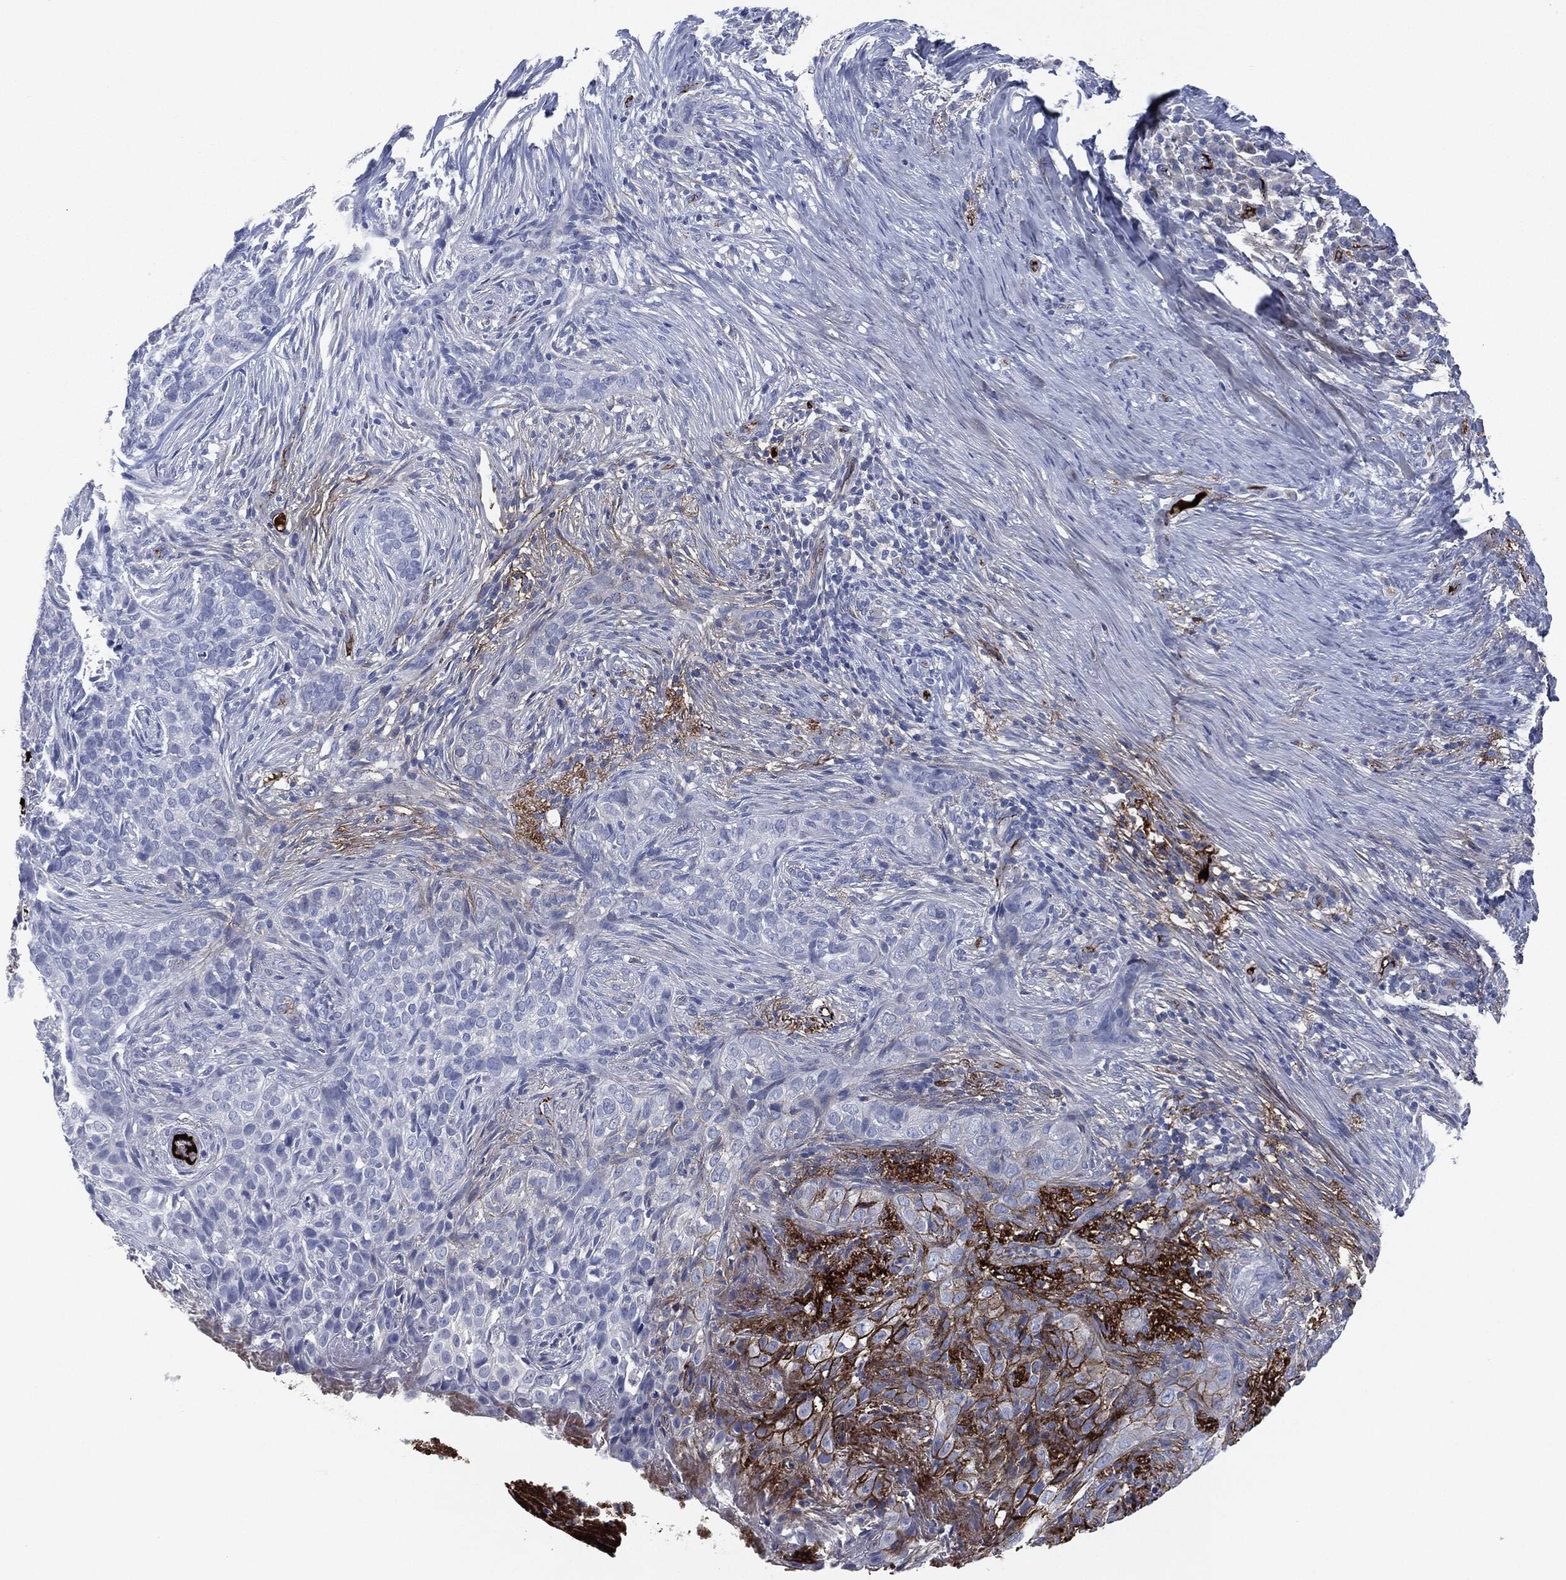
{"staining": {"intensity": "strong", "quantity": "<25%", "location": "cytoplasmic/membranous"}, "tissue": "skin cancer", "cell_type": "Tumor cells", "image_type": "cancer", "snomed": [{"axis": "morphology", "description": "Squamous cell carcinoma, NOS"}, {"axis": "topography", "description": "Skin"}], "caption": "The immunohistochemical stain shows strong cytoplasmic/membranous positivity in tumor cells of skin squamous cell carcinoma tissue.", "gene": "APOB", "patient": {"sex": "male", "age": 88}}